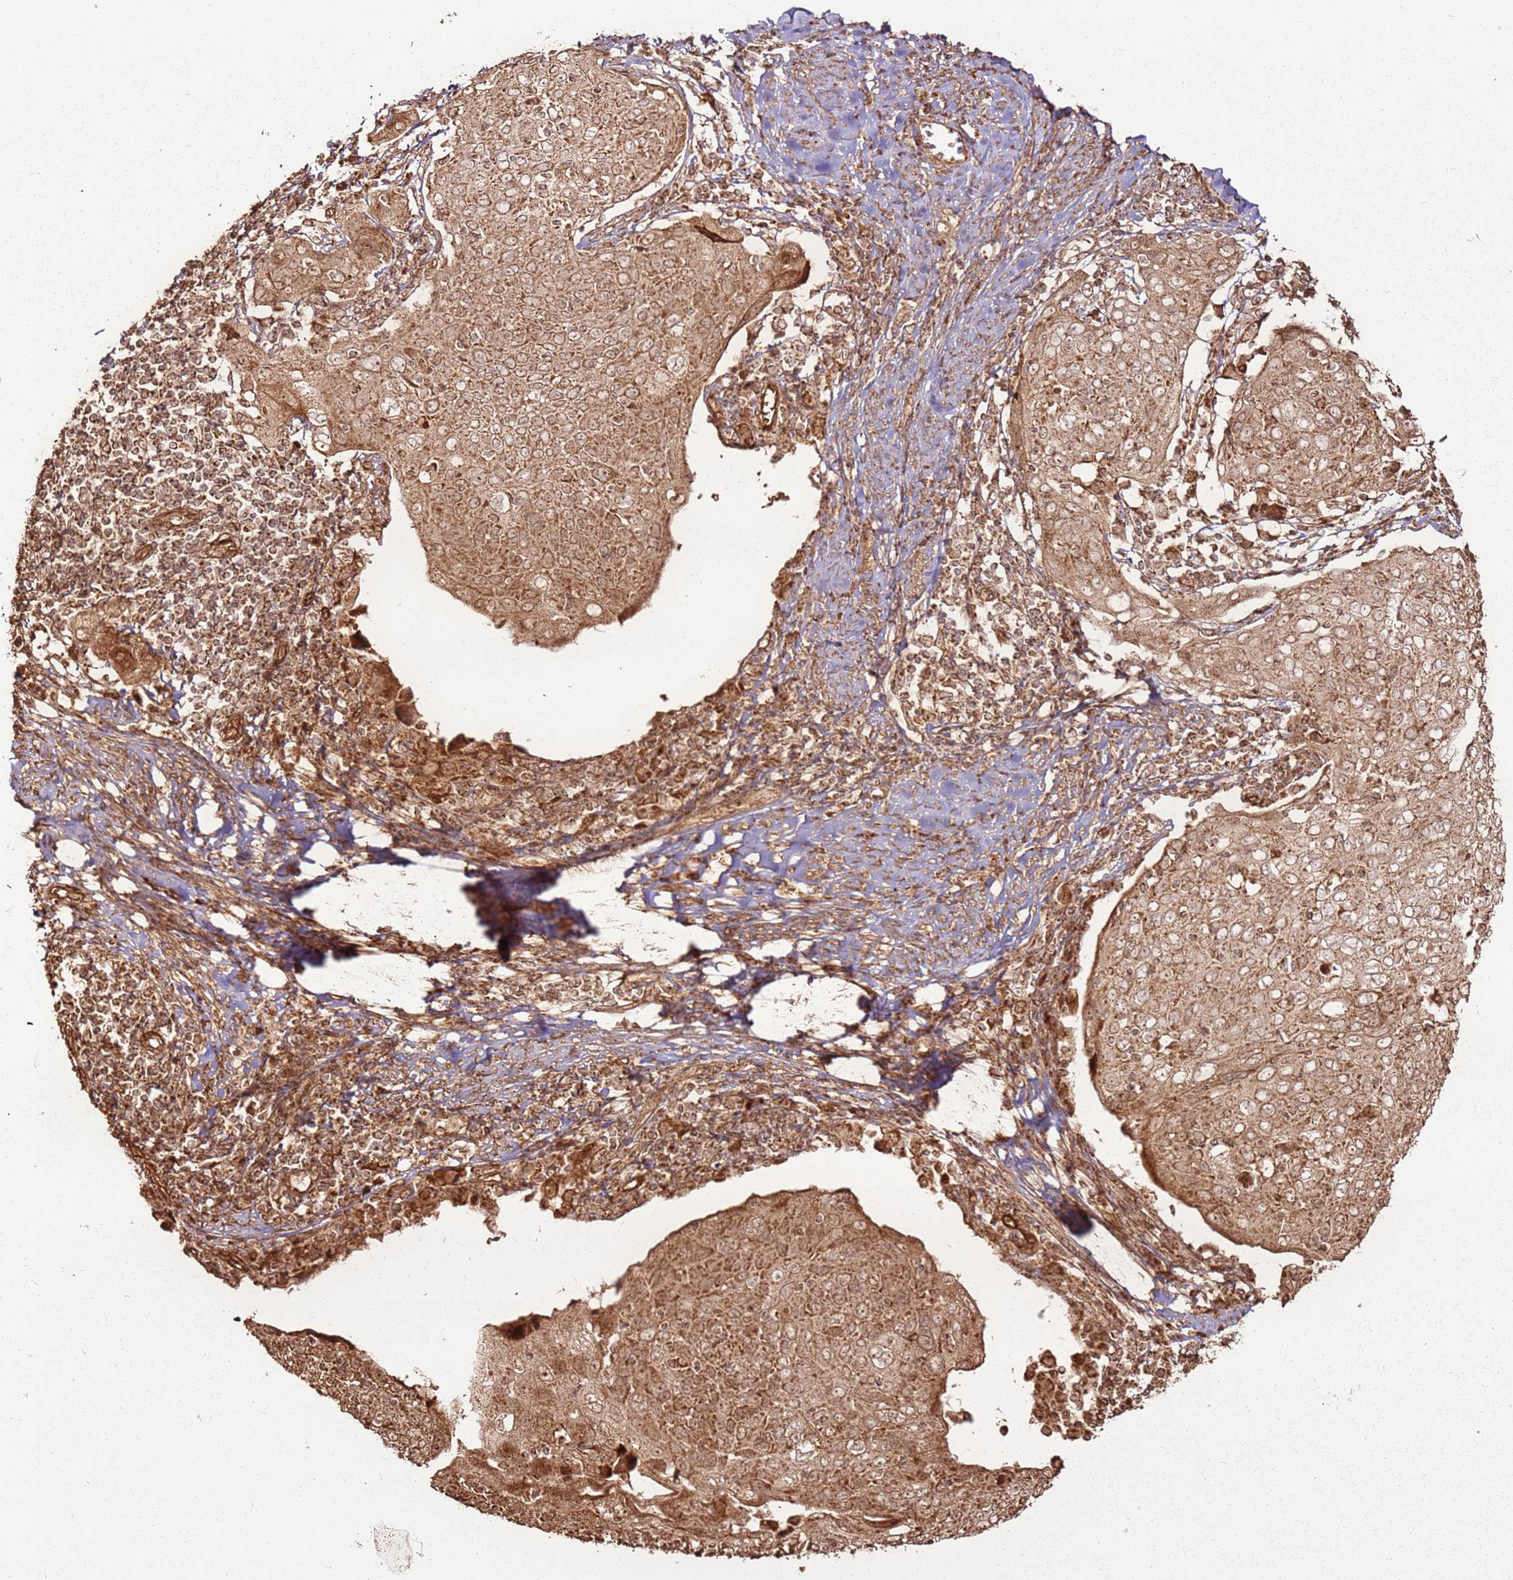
{"staining": {"intensity": "moderate", "quantity": ">75%", "location": "cytoplasmic/membranous"}, "tissue": "cervical cancer", "cell_type": "Tumor cells", "image_type": "cancer", "snomed": [{"axis": "morphology", "description": "Squamous cell carcinoma, NOS"}, {"axis": "topography", "description": "Cervix"}], "caption": "The immunohistochemical stain highlights moderate cytoplasmic/membranous positivity in tumor cells of cervical squamous cell carcinoma tissue.", "gene": "MRPS6", "patient": {"sex": "female", "age": 67}}